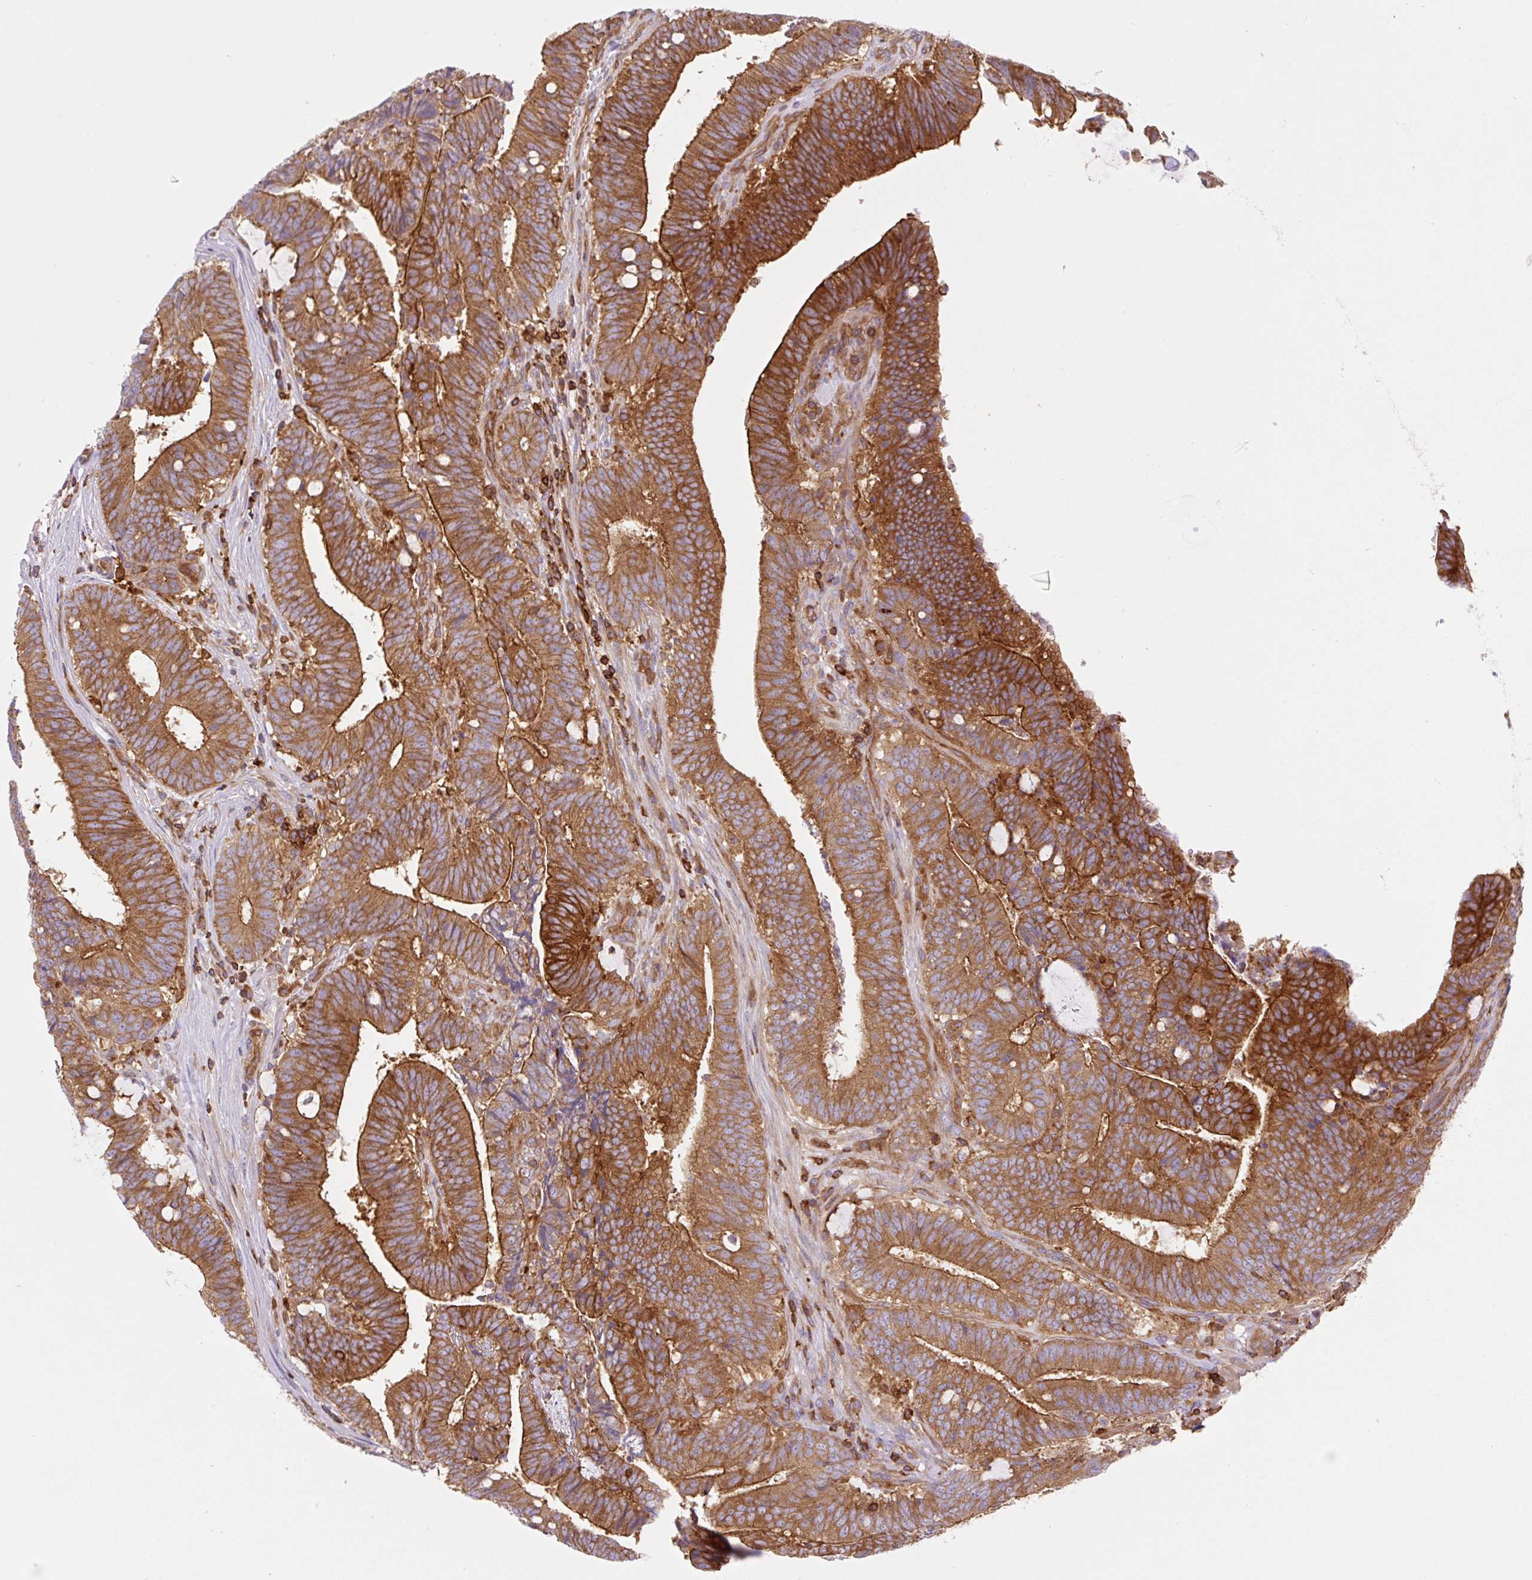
{"staining": {"intensity": "strong", "quantity": ">75%", "location": "cytoplasmic/membranous"}, "tissue": "colorectal cancer", "cell_type": "Tumor cells", "image_type": "cancer", "snomed": [{"axis": "morphology", "description": "Adenocarcinoma, NOS"}, {"axis": "topography", "description": "Colon"}], "caption": "Tumor cells exhibit high levels of strong cytoplasmic/membranous expression in approximately >75% of cells in colorectal adenocarcinoma. (DAB (3,3'-diaminobenzidine) IHC, brown staining for protein, blue staining for nuclei).", "gene": "DNM2", "patient": {"sex": "female", "age": 43}}